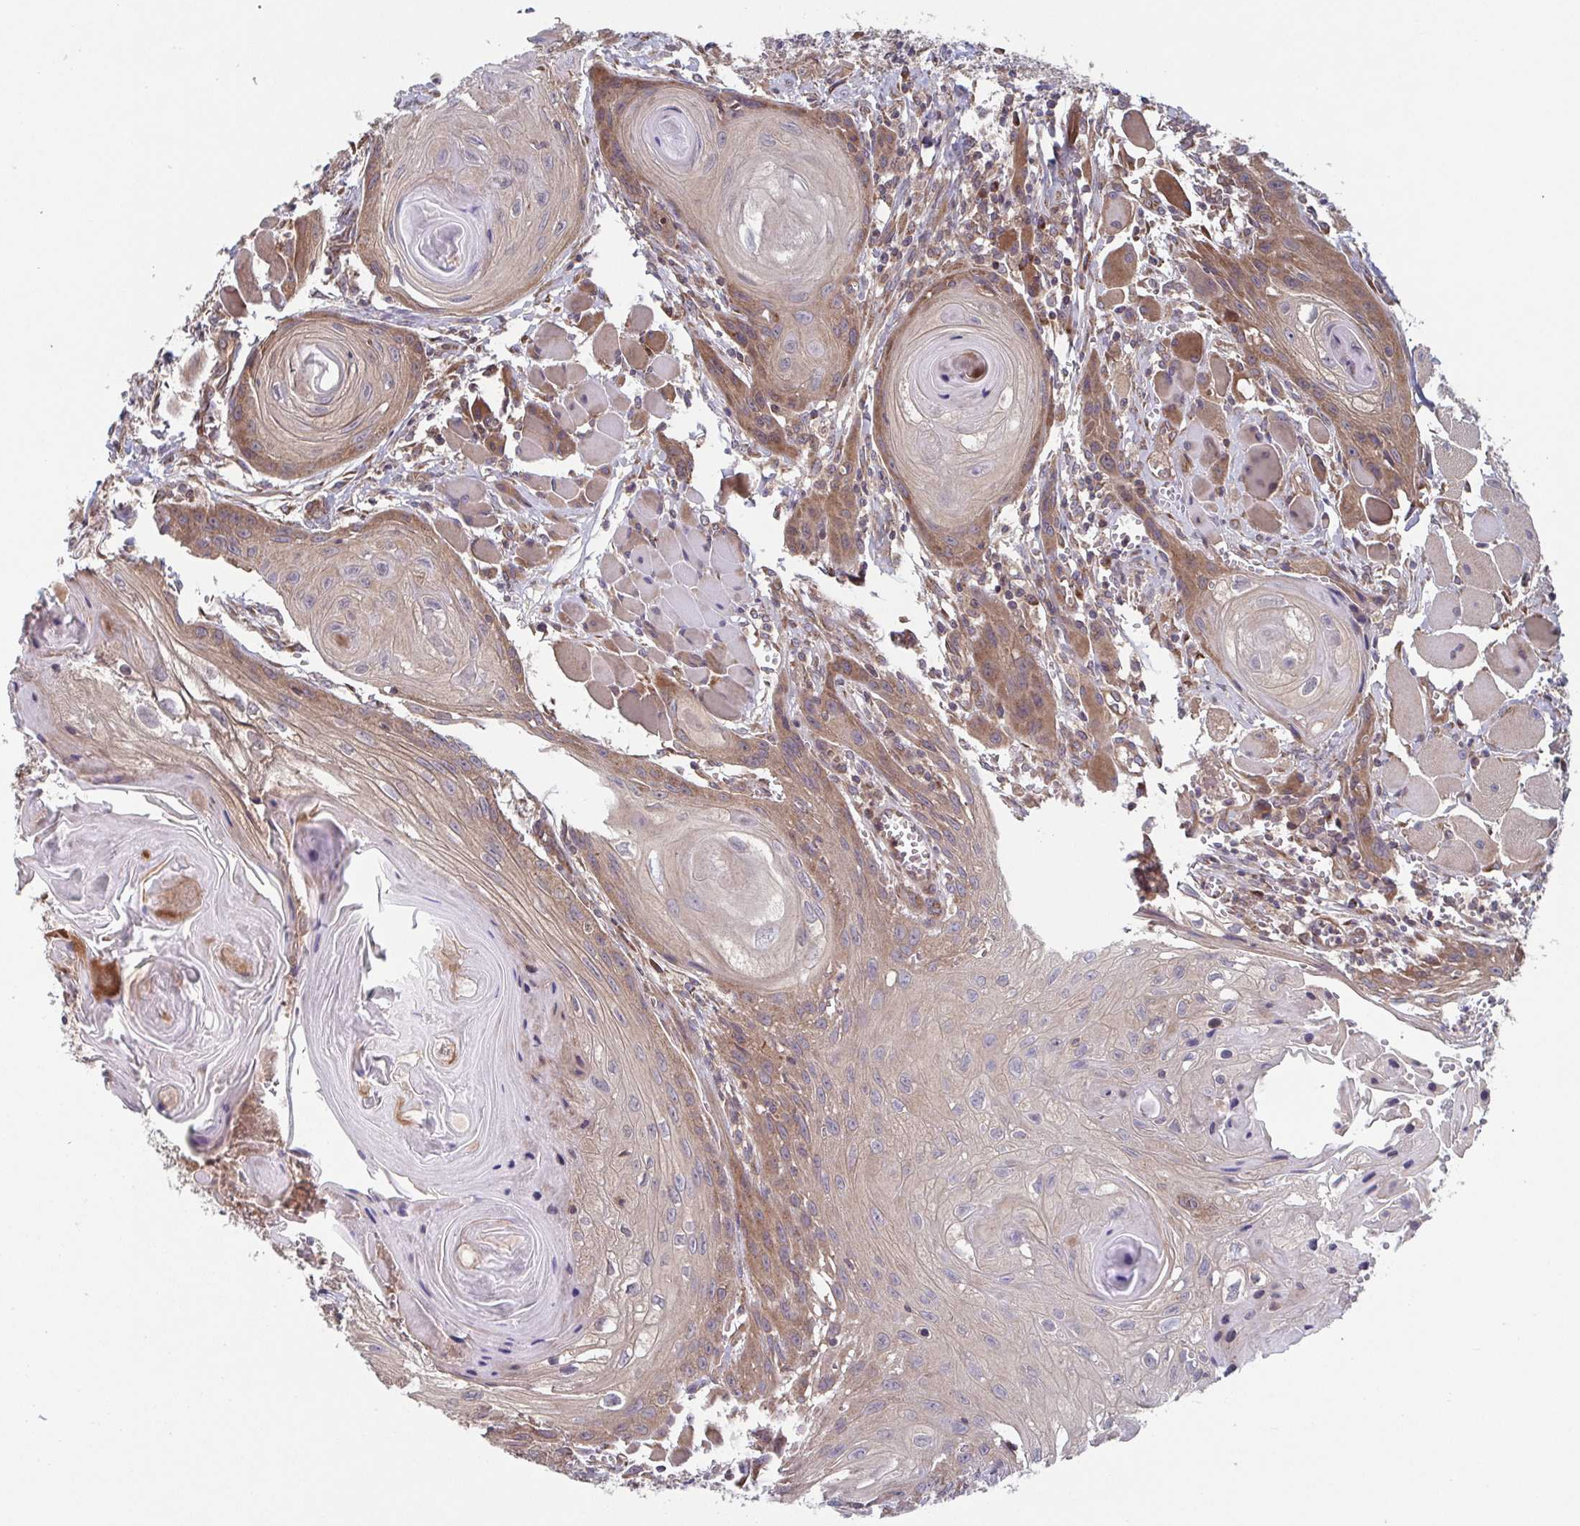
{"staining": {"intensity": "moderate", "quantity": "25%-75%", "location": "cytoplasmic/membranous"}, "tissue": "head and neck cancer", "cell_type": "Tumor cells", "image_type": "cancer", "snomed": [{"axis": "morphology", "description": "Squamous cell carcinoma, NOS"}, {"axis": "topography", "description": "Oral tissue"}, {"axis": "topography", "description": "Head-Neck"}], "caption": "Tumor cells display medium levels of moderate cytoplasmic/membranous staining in approximately 25%-75% of cells in human head and neck cancer.", "gene": "COPB1", "patient": {"sex": "male", "age": 58}}